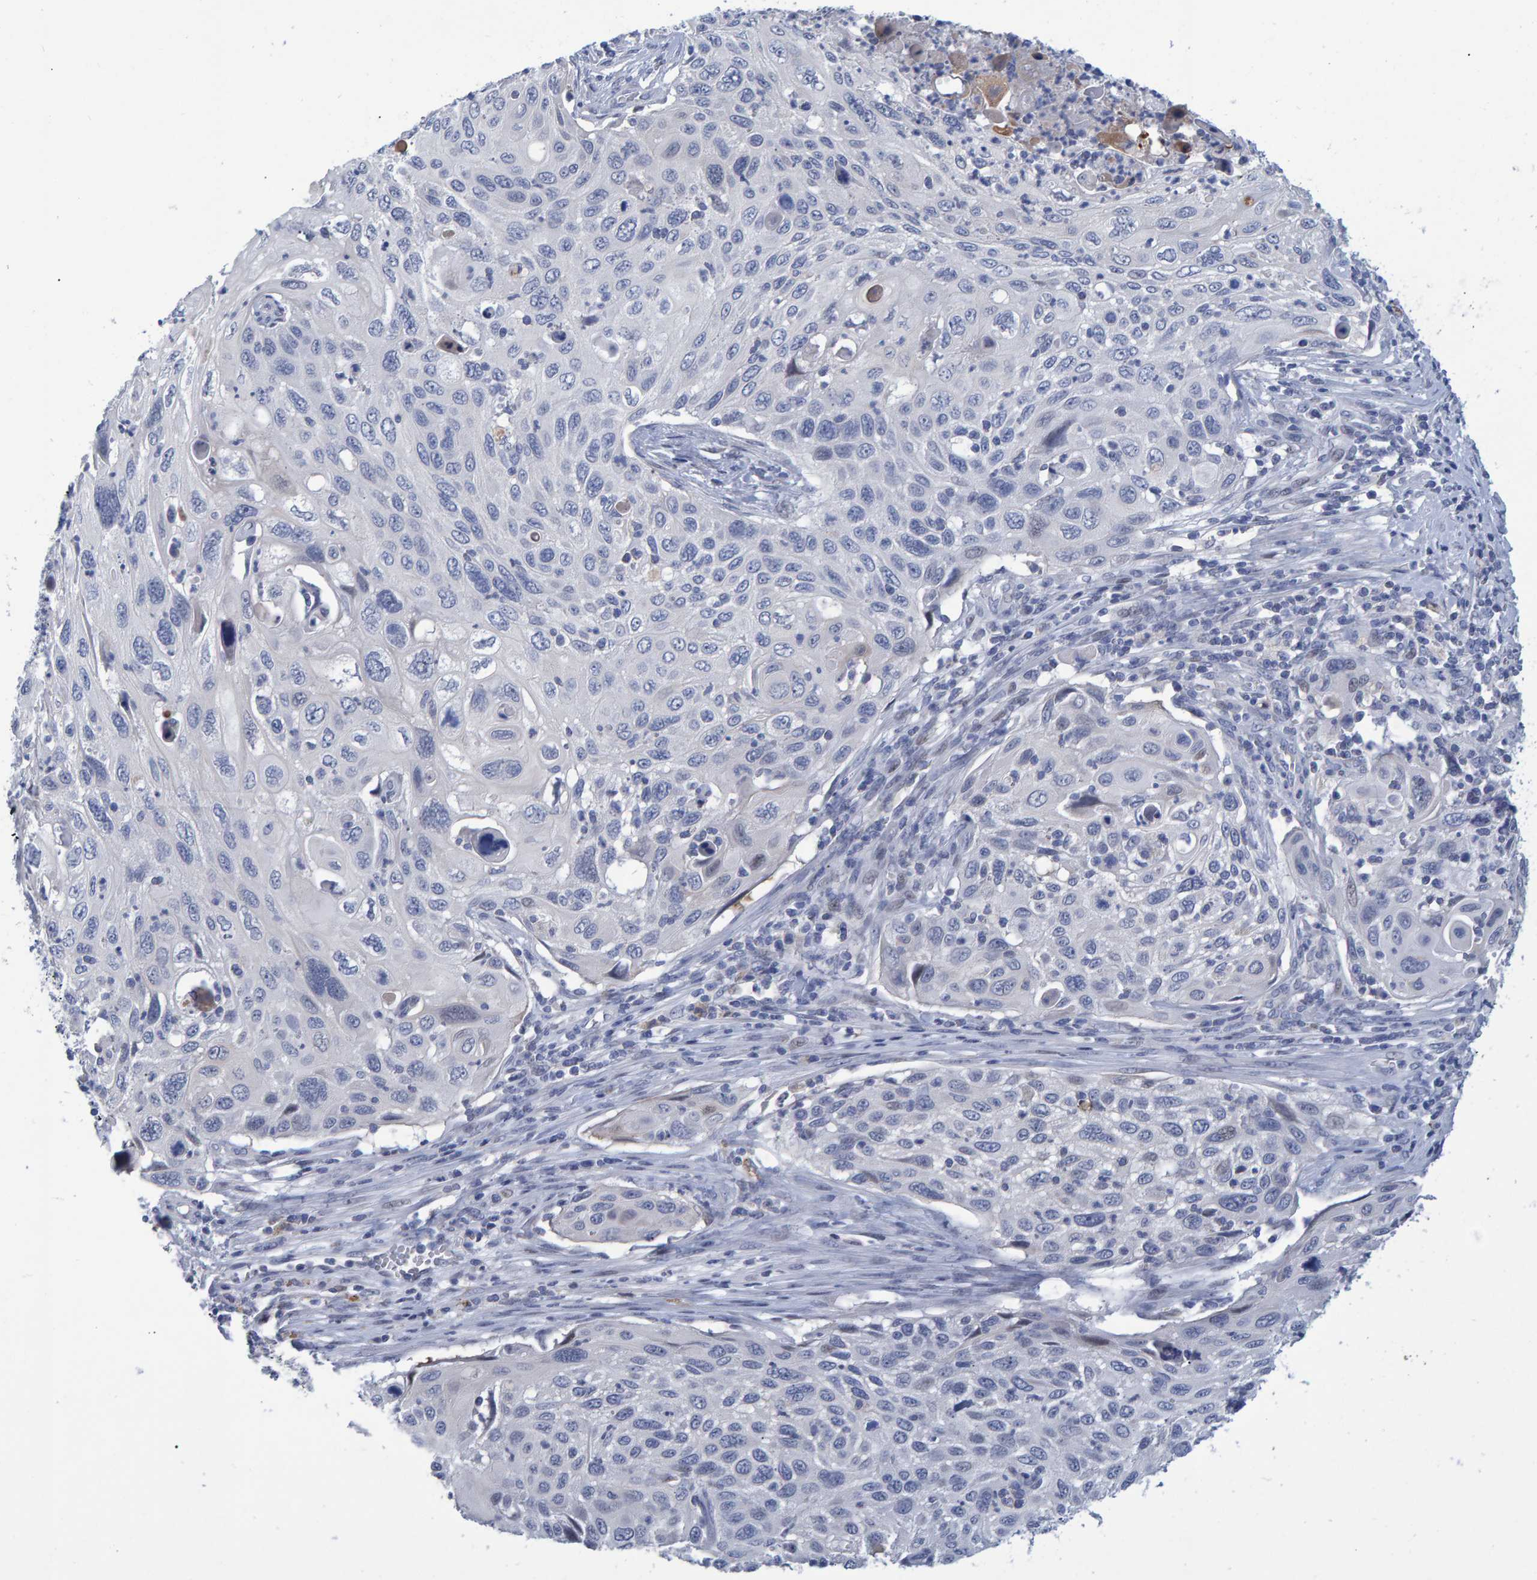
{"staining": {"intensity": "negative", "quantity": "none", "location": "none"}, "tissue": "cervical cancer", "cell_type": "Tumor cells", "image_type": "cancer", "snomed": [{"axis": "morphology", "description": "Squamous cell carcinoma, NOS"}, {"axis": "topography", "description": "Cervix"}], "caption": "Tumor cells are negative for protein expression in human squamous cell carcinoma (cervical). (DAB immunohistochemistry visualized using brightfield microscopy, high magnification).", "gene": "PROCA1", "patient": {"sex": "female", "age": 70}}